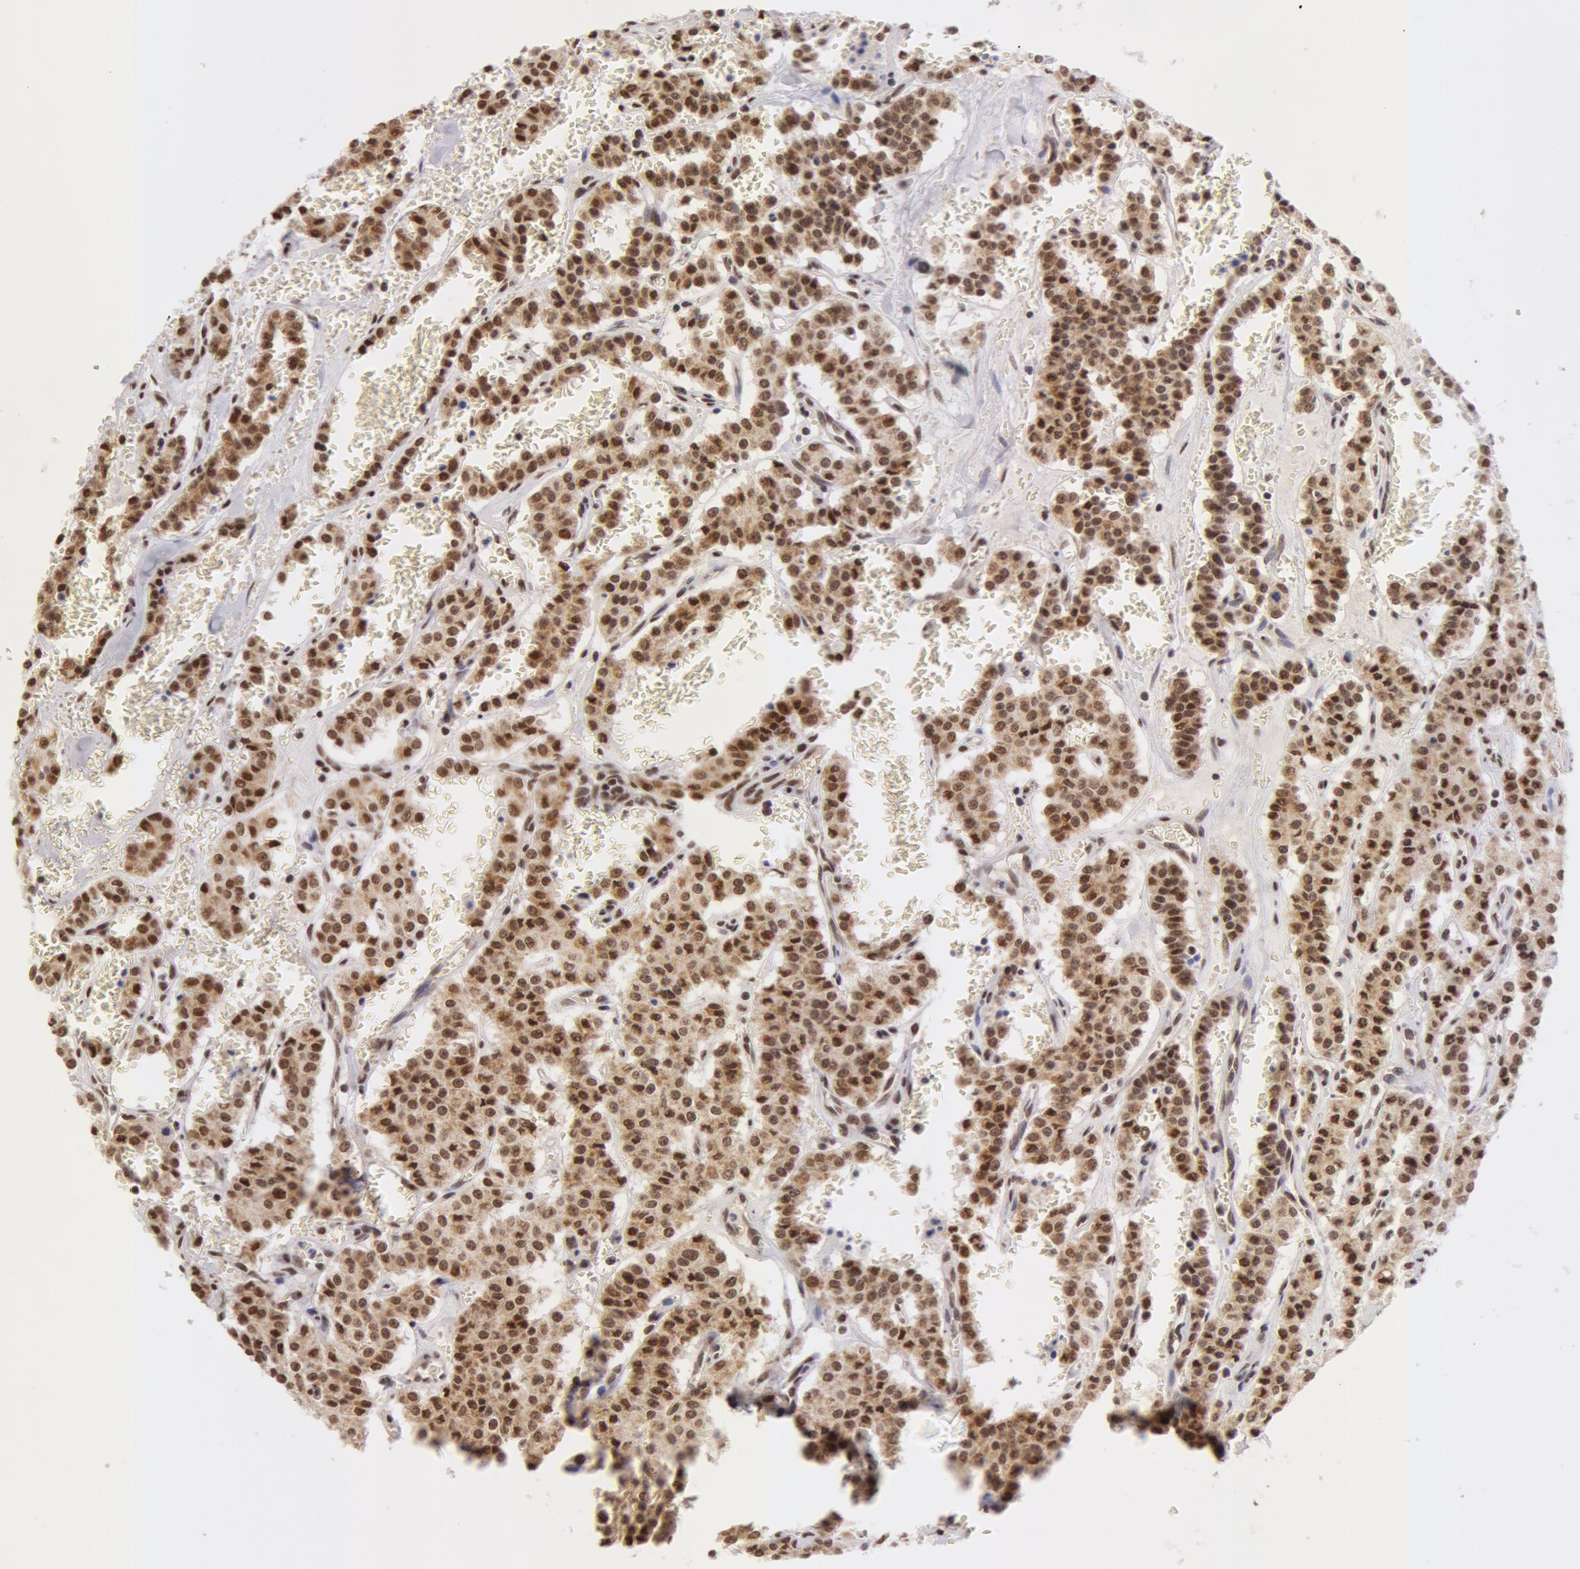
{"staining": {"intensity": "weak", "quantity": ">75%", "location": "cytoplasmic/membranous,nuclear"}, "tissue": "carcinoid", "cell_type": "Tumor cells", "image_type": "cancer", "snomed": [{"axis": "morphology", "description": "Carcinoid, malignant, NOS"}, {"axis": "topography", "description": "Bronchus"}], "caption": "This is a photomicrograph of immunohistochemistry staining of carcinoid (malignant), which shows weak positivity in the cytoplasmic/membranous and nuclear of tumor cells.", "gene": "VRTN", "patient": {"sex": "male", "age": 55}}